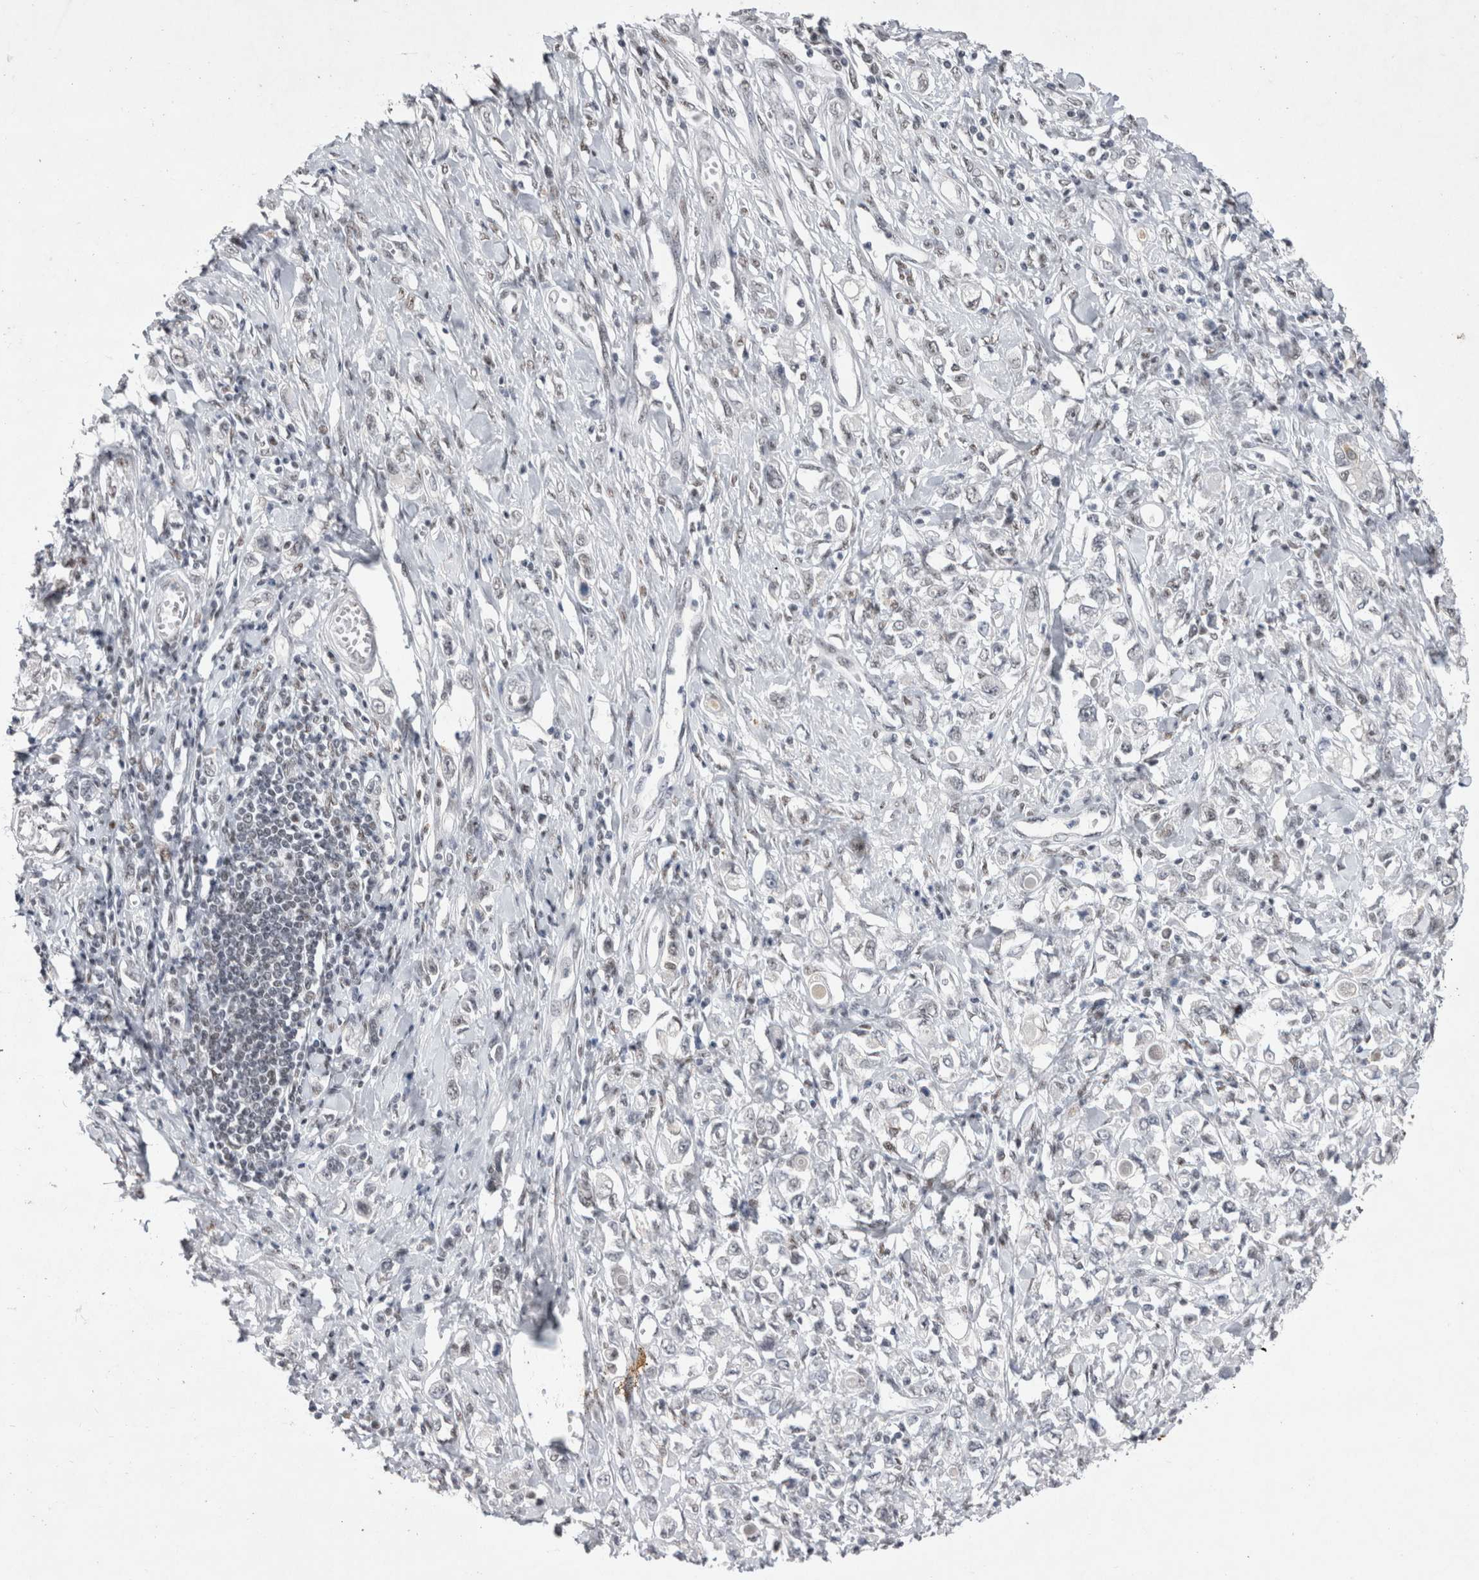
{"staining": {"intensity": "negative", "quantity": "none", "location": "none"}, "tissue": "stomach cancer", "cell_type": "Tumor cells", "image_type": "cancer", "snomed": [{"axis": "morphology", "description": "Adenocarcinoma, NOS"}, {"axis": "topography", "description": "Stomach"}], "caption": "Tumor cells are negative for protein expression in human stomach cancer (adenocarcinoma).", "gene": "RBM6", "patient": {"sex": "female", "age": 76}}